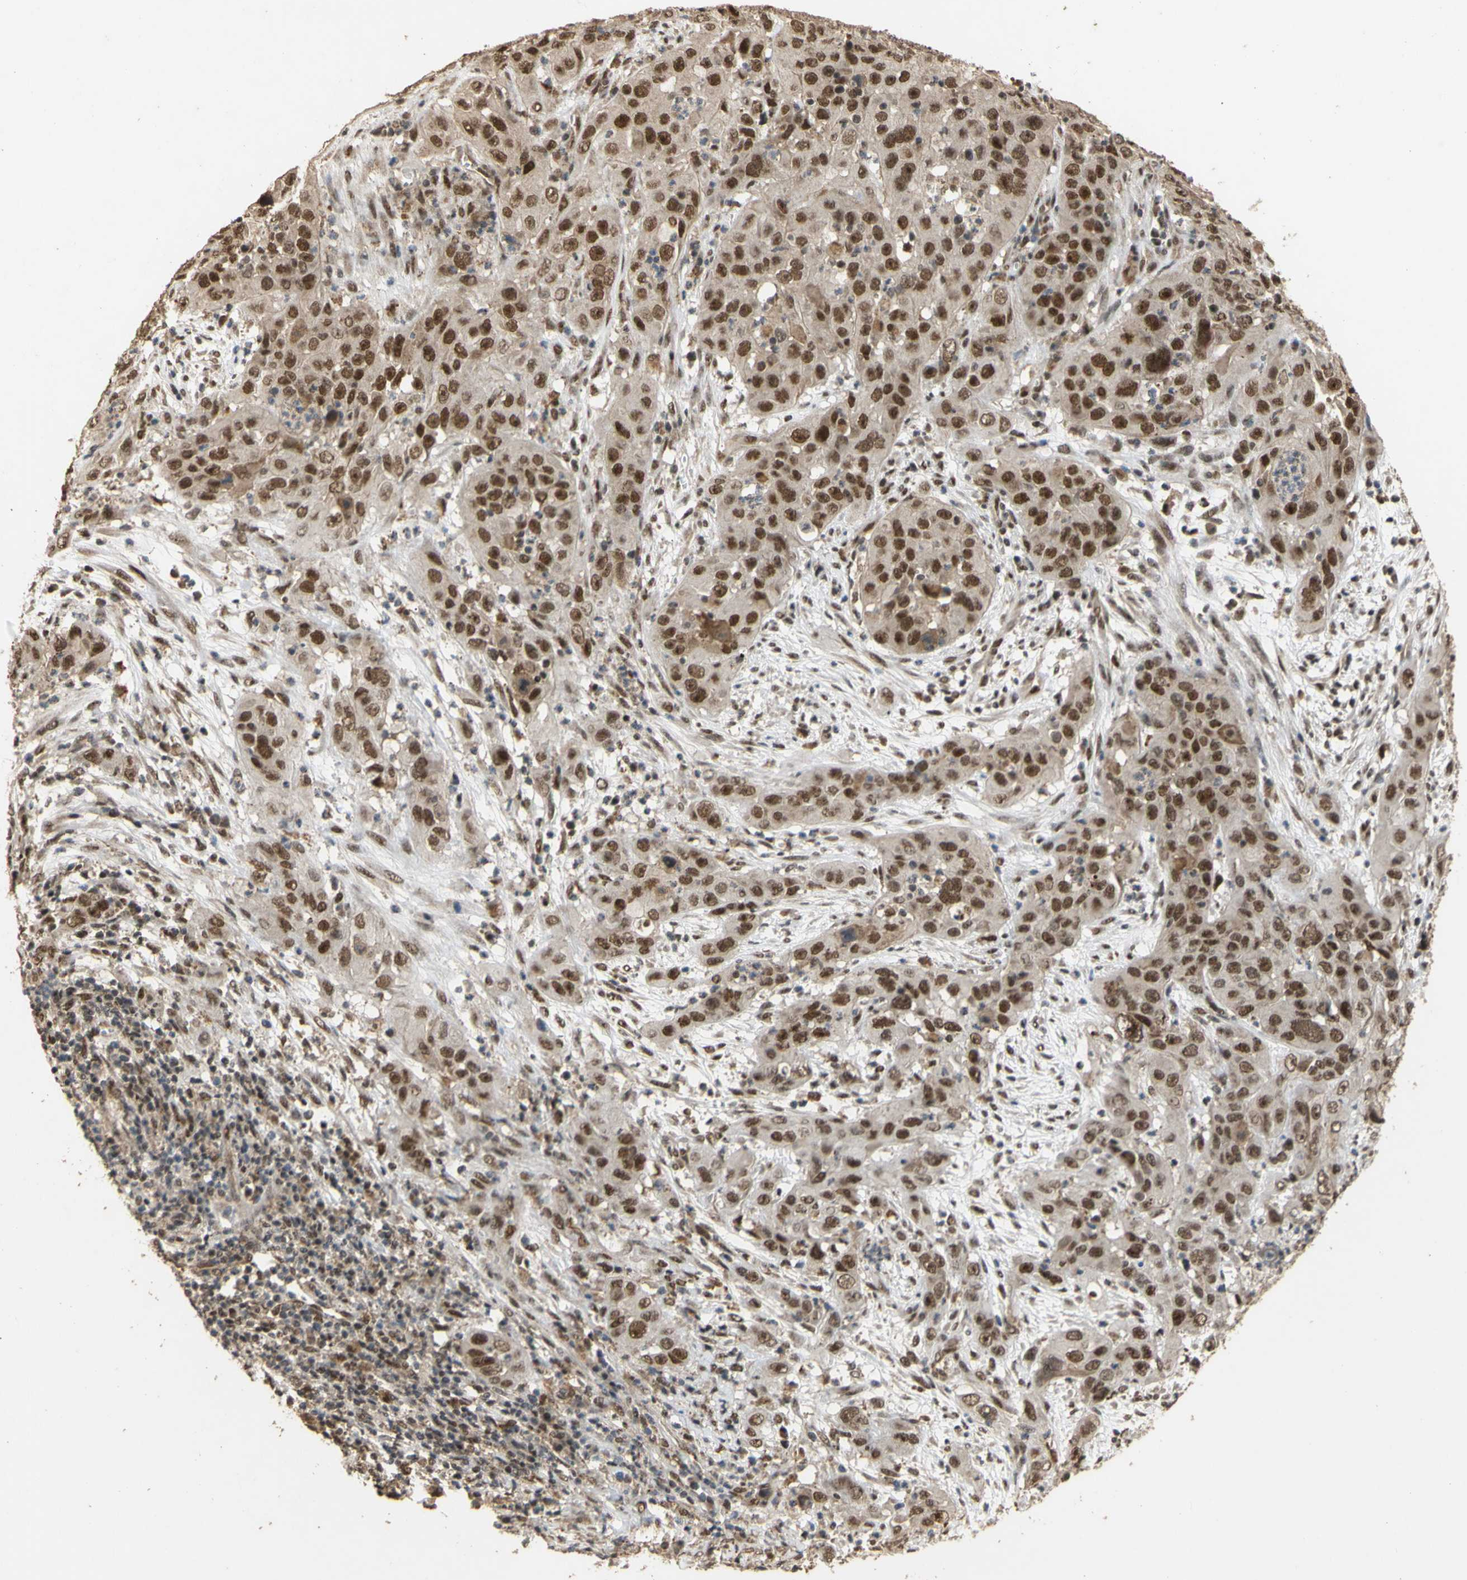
{"staining": {"intensity": "moderate", "quantity": ">75%", "location": "cytoplasmic/membranous,nuclear"}, "tissue": "cervical cancer", "cell_type": "Tumor cells", "image_type": "cancer", "snomed": [{"axis": "morphology", "description": "Squamous cell carcinoma, NOS"}, {"axis": "topography", "description": "Cervix"}], "caption": "Cervical squamous cell carcinoma tissue exhibits moderate cytoplasmic/membranous and nuclear positivity in approximately >75% of tumor cells, visualized by immunohistochemistry.", "gene": "GTF2E2", "patient": {"sex": "female", "age": 32}}